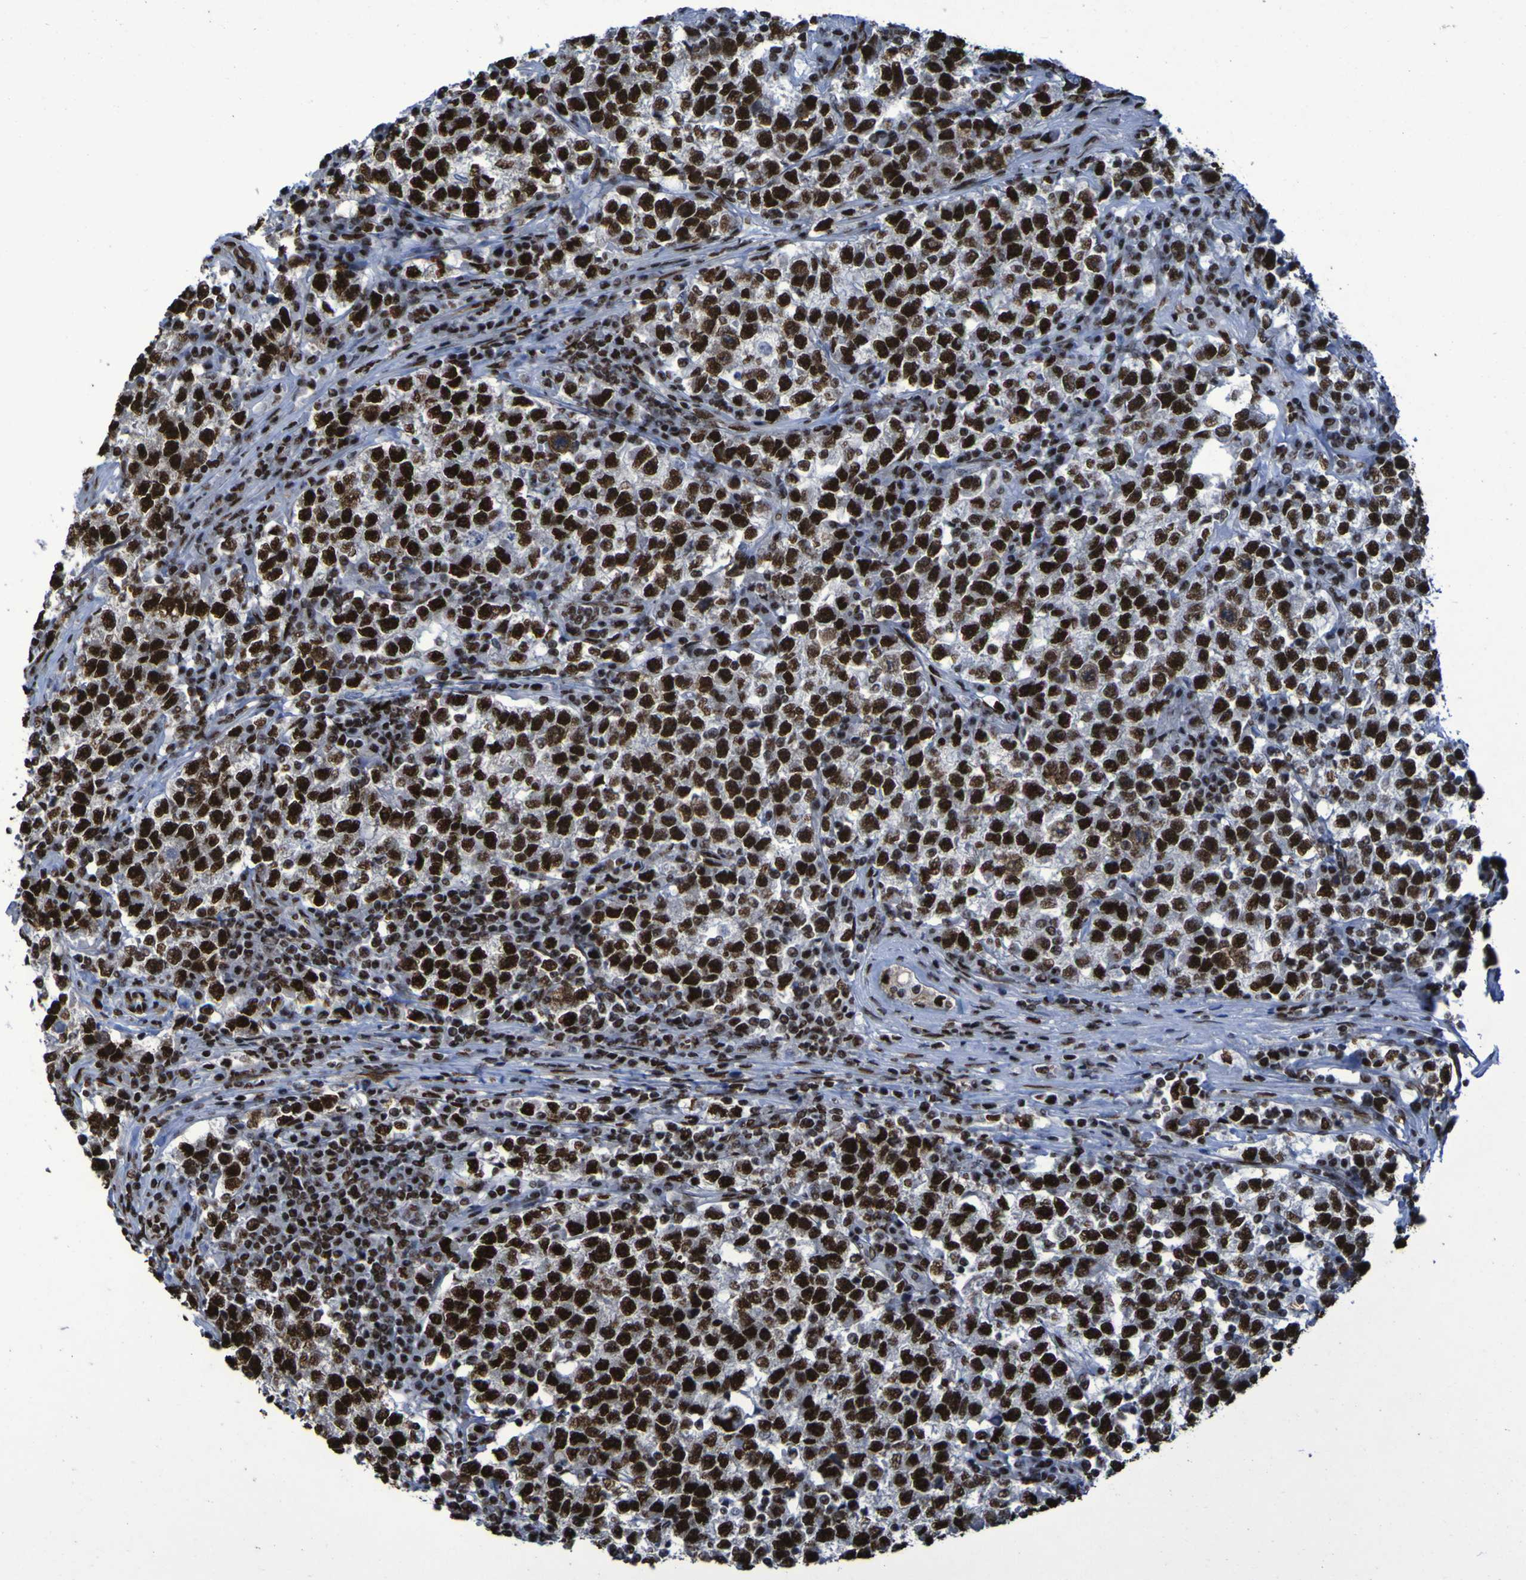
{"staining": {"intensity": "strong", "quantity": ">75%", "location": "nuclear"}, "tissue": "testis cancer", "cell_type": "Tumor cells", "image_type": "cancer", "snomed": [{"axis": "morphology", "description": "Seminoma, NOS"}, {"axis": "topography", "description": "Testis"}], "caption": "DAB immunohistochemical staining of testis cancer (seminoma) exhibits strong nuclear protein positivity in about >75% of tumor cells.", "gene": "HNRNPR", "patient": {"sex": "male", "age": 22}}